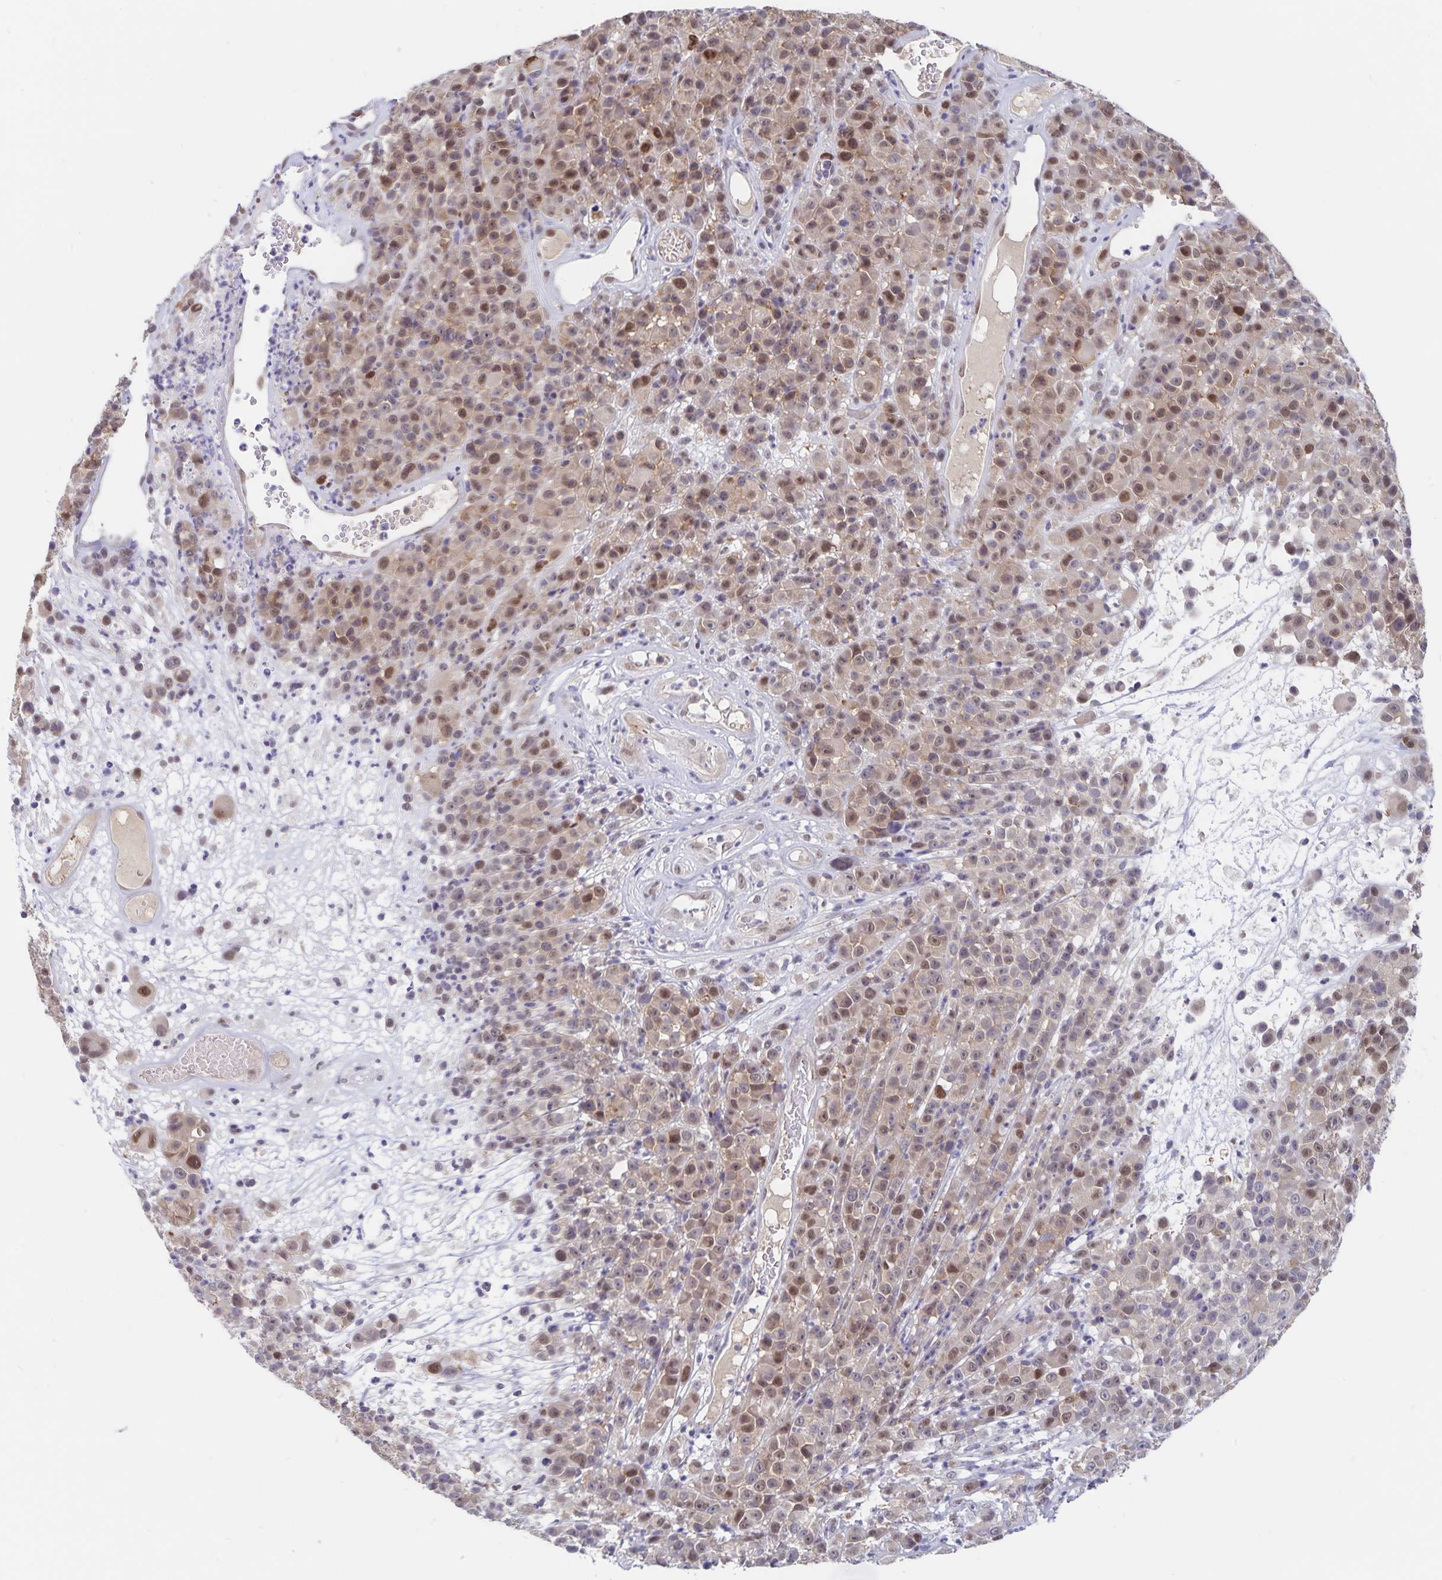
{"staining": {"intensity": "moderate", "quantity": "25%-75%", "location": "nuclear"}, "tissue": "melanoma", "cell_type": "Tumor cells", "image_type": "cancer", "snomed": [{"axis": "morphology", "description": "Malignant melanoma, NOS"}, {"axis": "topography", "description": "Skin"}, {"axis": "topography", "description": "Skin of back"}], "caption": "Immunohistochemistry (IHC) photomicrograph of human malignant melanoma stained for a protein (brown), which displays medium levels of moderate nuclear expression in about 25%-75% of tumor cells.", "gene": "BAG6", "patient": {"sex": "male", "age": 91}}